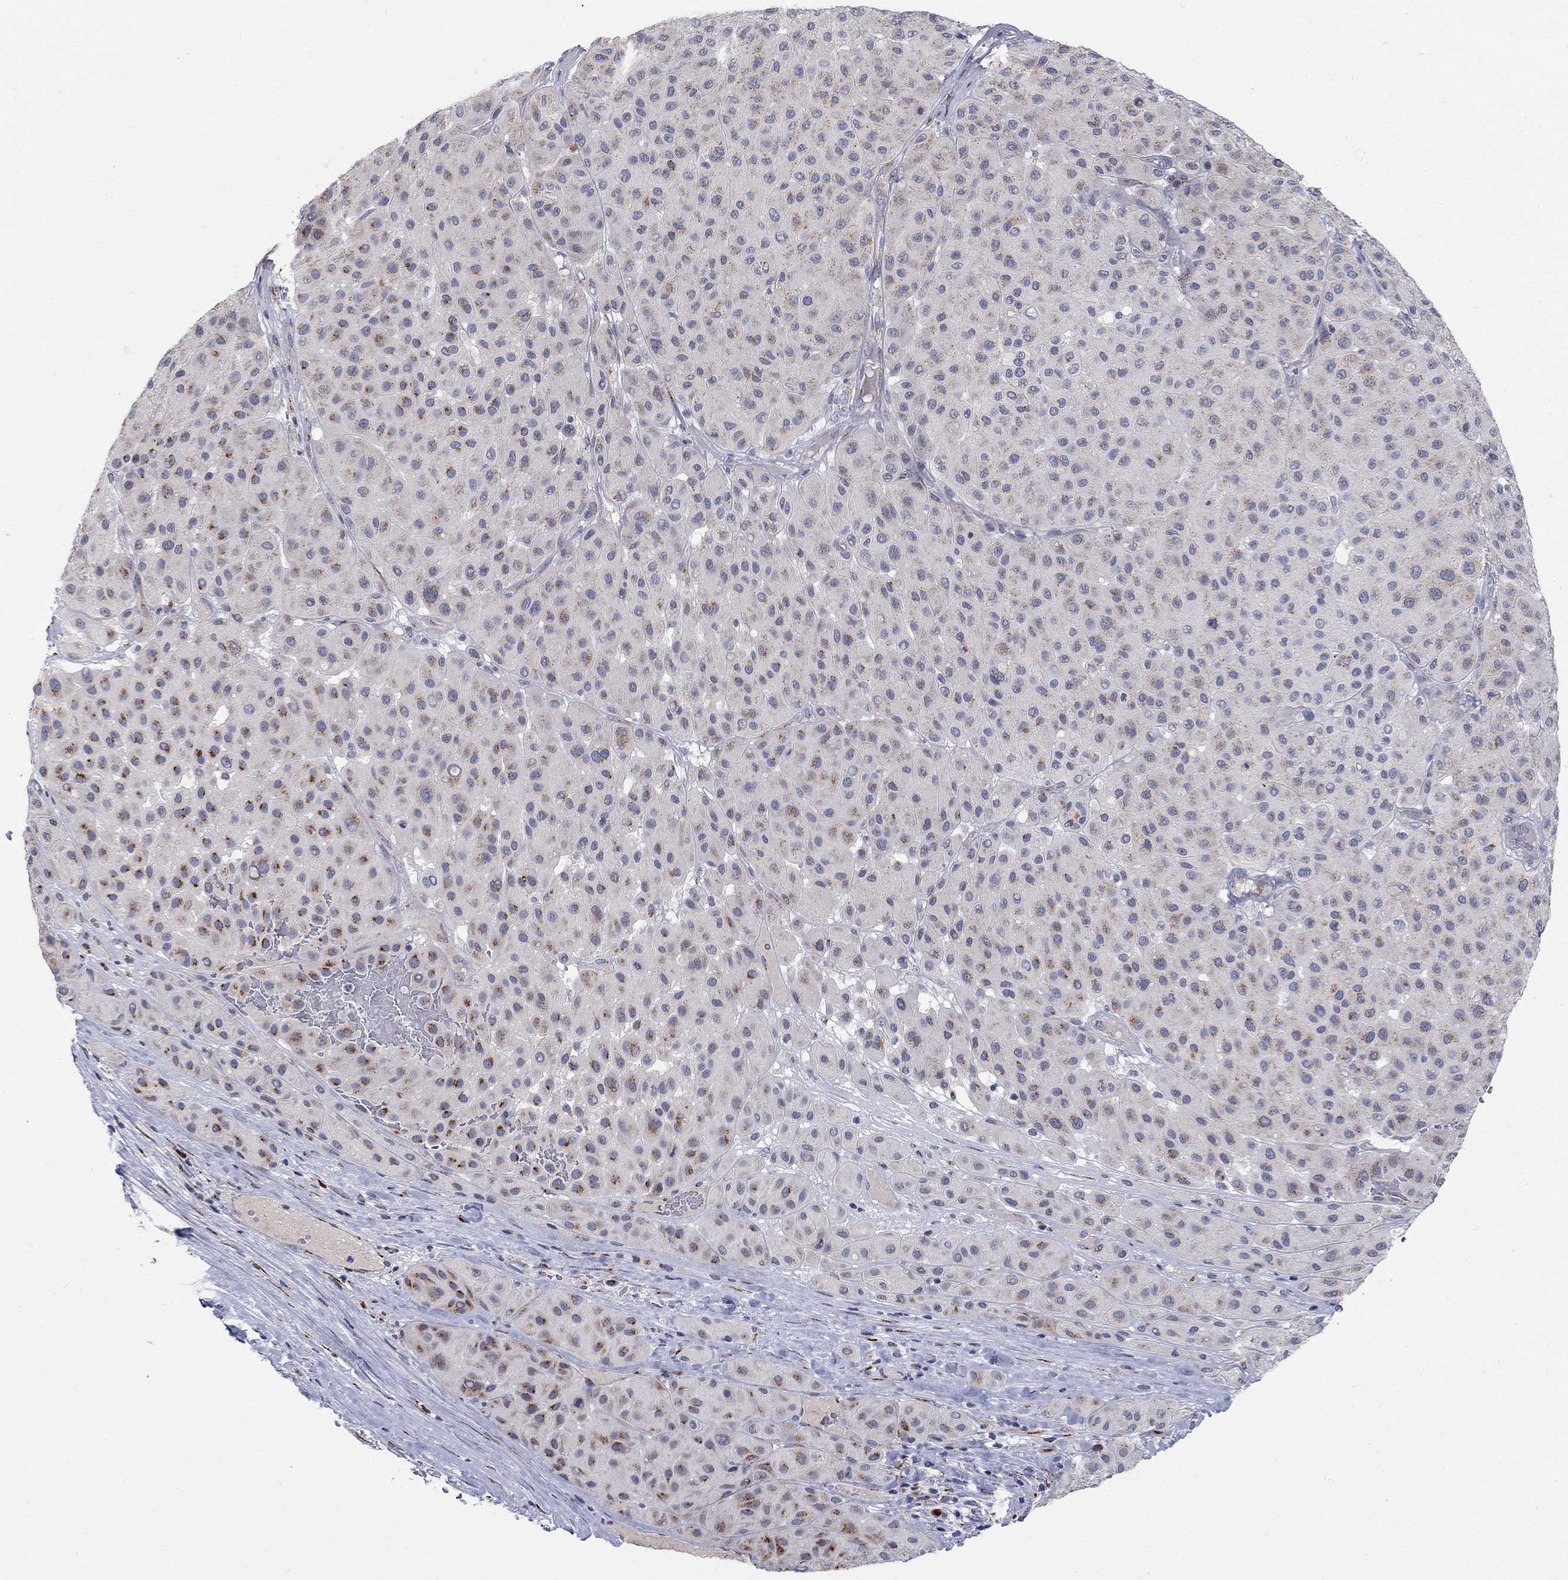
{"staining": {"intensity": "moderate", "quantity": "<25%", "location": "cytoplasmic/membranous"}, "tissue": "melanoma", "cell_type": "Tumor cells", "image_type": "cancer", "snomed": [{"axis": "morphology", "description": "Malignant melanoma, Metastatic site"}, {"axis": "topography", "description": "Smooth muscle"}], "caption": "Protein expression analysis of human melanoma reveals moderate cytoplasmic/membranous staining in about <25% of tumor cells. (IHC, brightfield microscopy, high magnification).", "gene": "PANK3", "patient": {"sex": "male", "age": 41}}